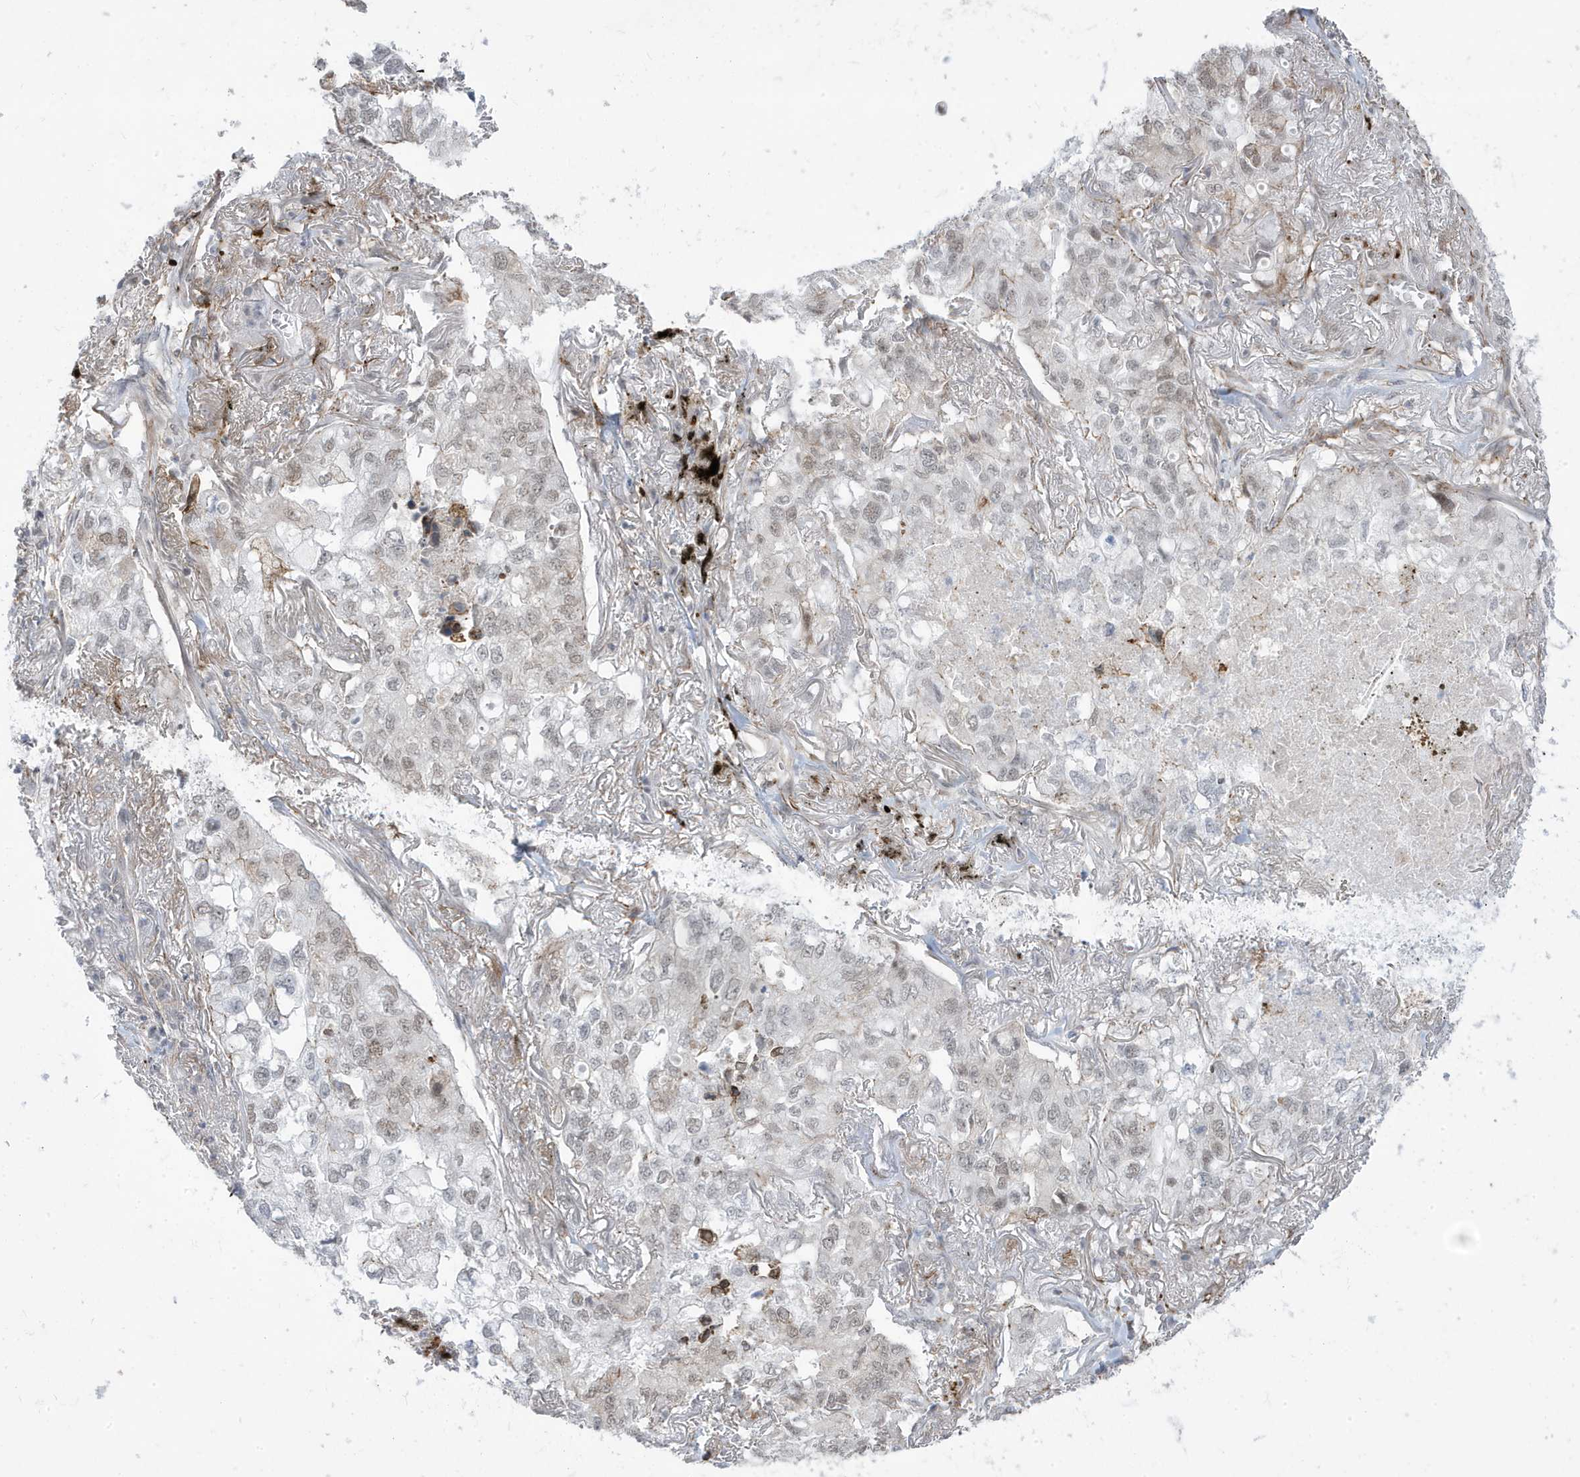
{"staining": {"intensity": "weak", "quantity": "<25%", "location": "nuclear"}, "tissue": "lung cancer", "cell_type": "Tumor cells", "image_type": "cancer", "snomed": [{"axis": "morphology", "description": "Adenocarcinoma, NOS"}, {"axis": "topography", "description": "Lung"}], "caption": "Tumor cells show no significant protein staining in lung cancer (adenocarcinoma). (DAB IHC visualized using brightfield microscopy, high magnification).", "gene": "ADAMTSL3", "patient": {"sex": "male", "age": 65}}